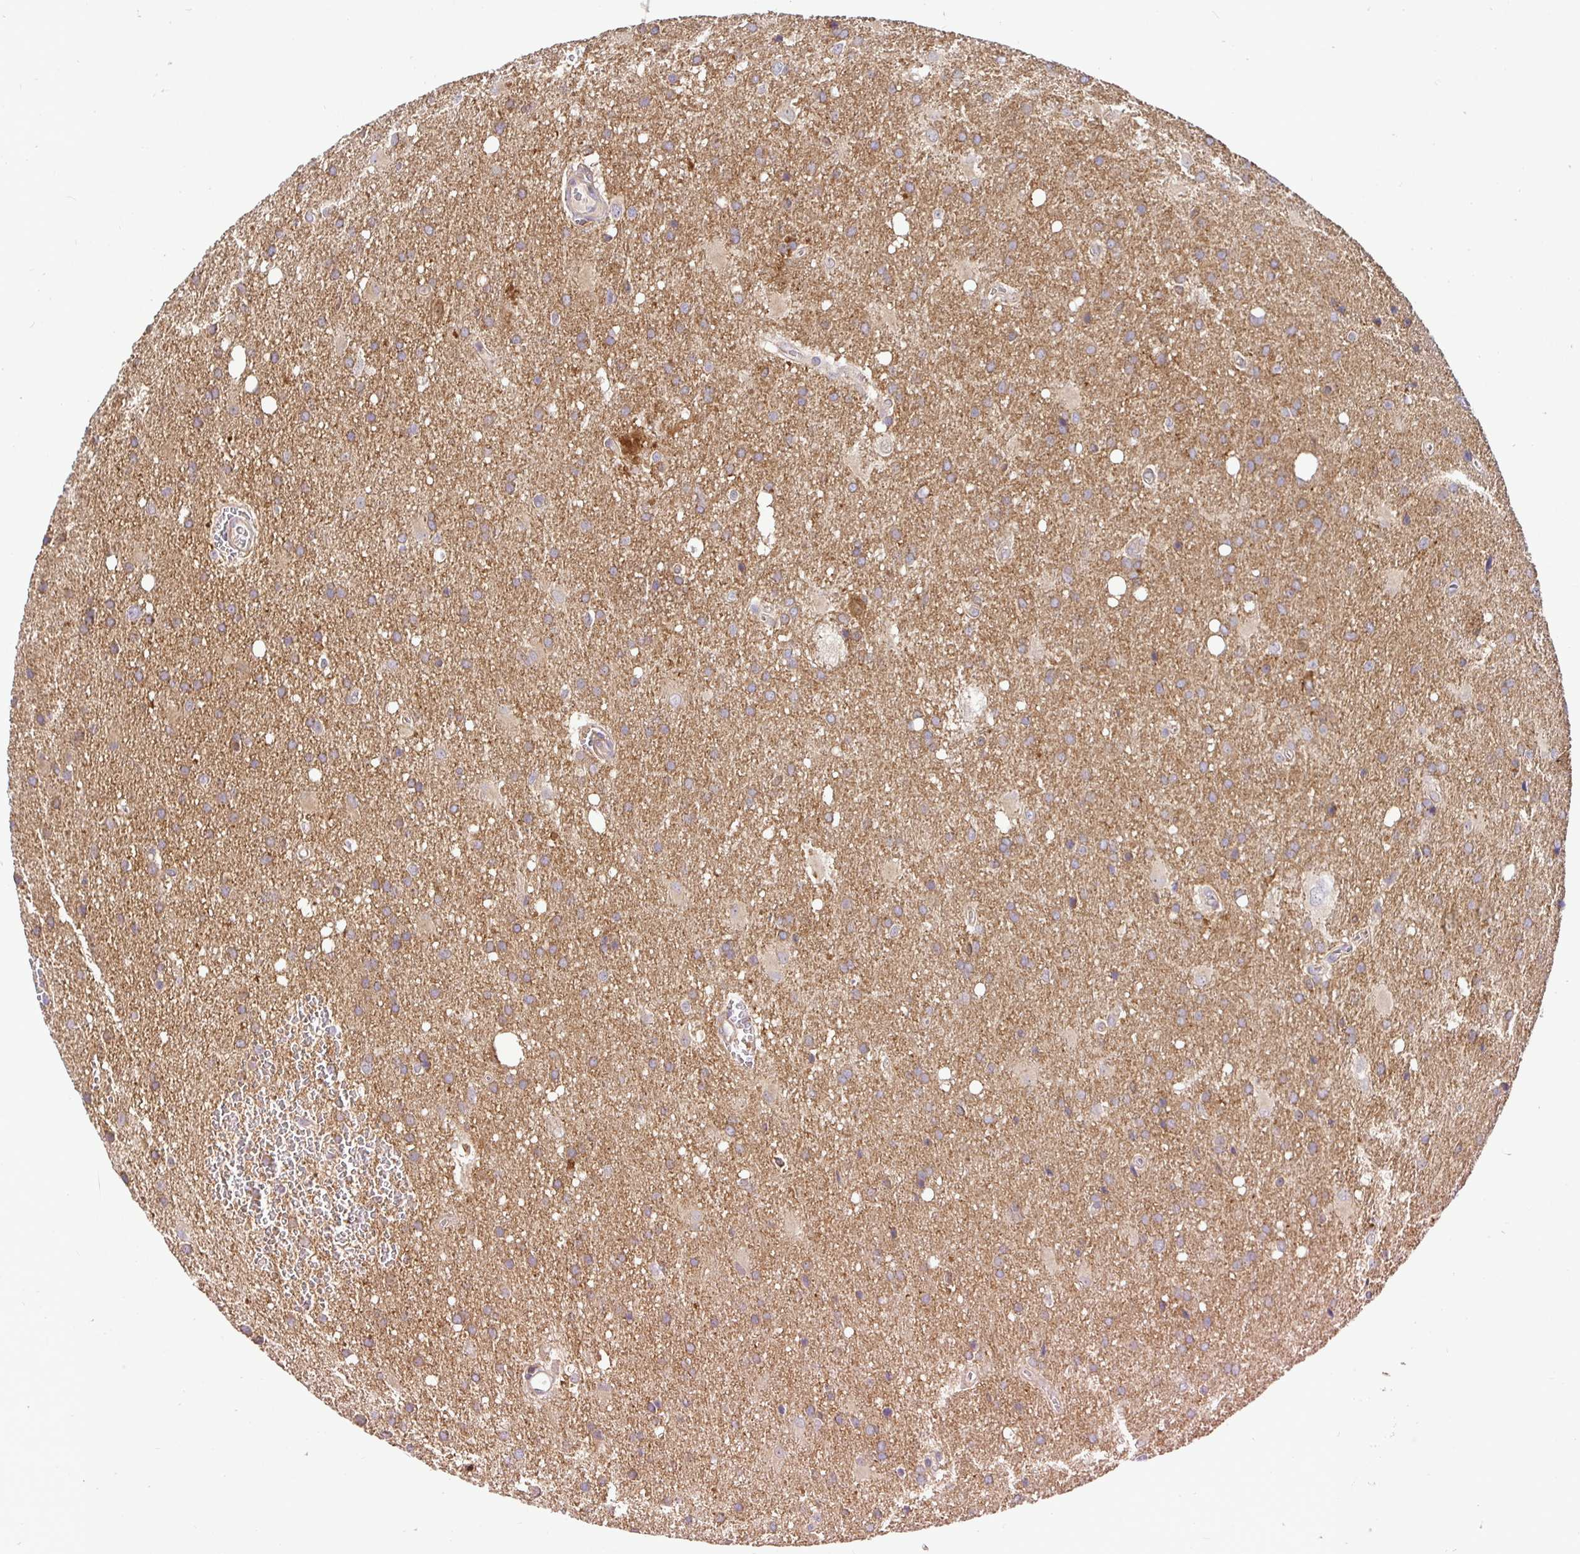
{"staining": {"intensity": "moderate", "quantity": ">75%", "location": "cytoplasmic/membranous"}, "tissue": "glioma", "cell_type": "Tumor cells", "image_type": "cancer", "snomed": [{"axis": "morphology", "description": "Glioma, malignant, Low grade"}, {"axis": "topography", "description": "Brain"}], "caption": "Immunohistochemical staining of low-grade glioma (malignant) displays moderate cytoplasmic/membranous protein positivity in about >75% of tumor cells.", "gene": "ATP6V1F", "patient": {"sex": "male", "age": 66}}